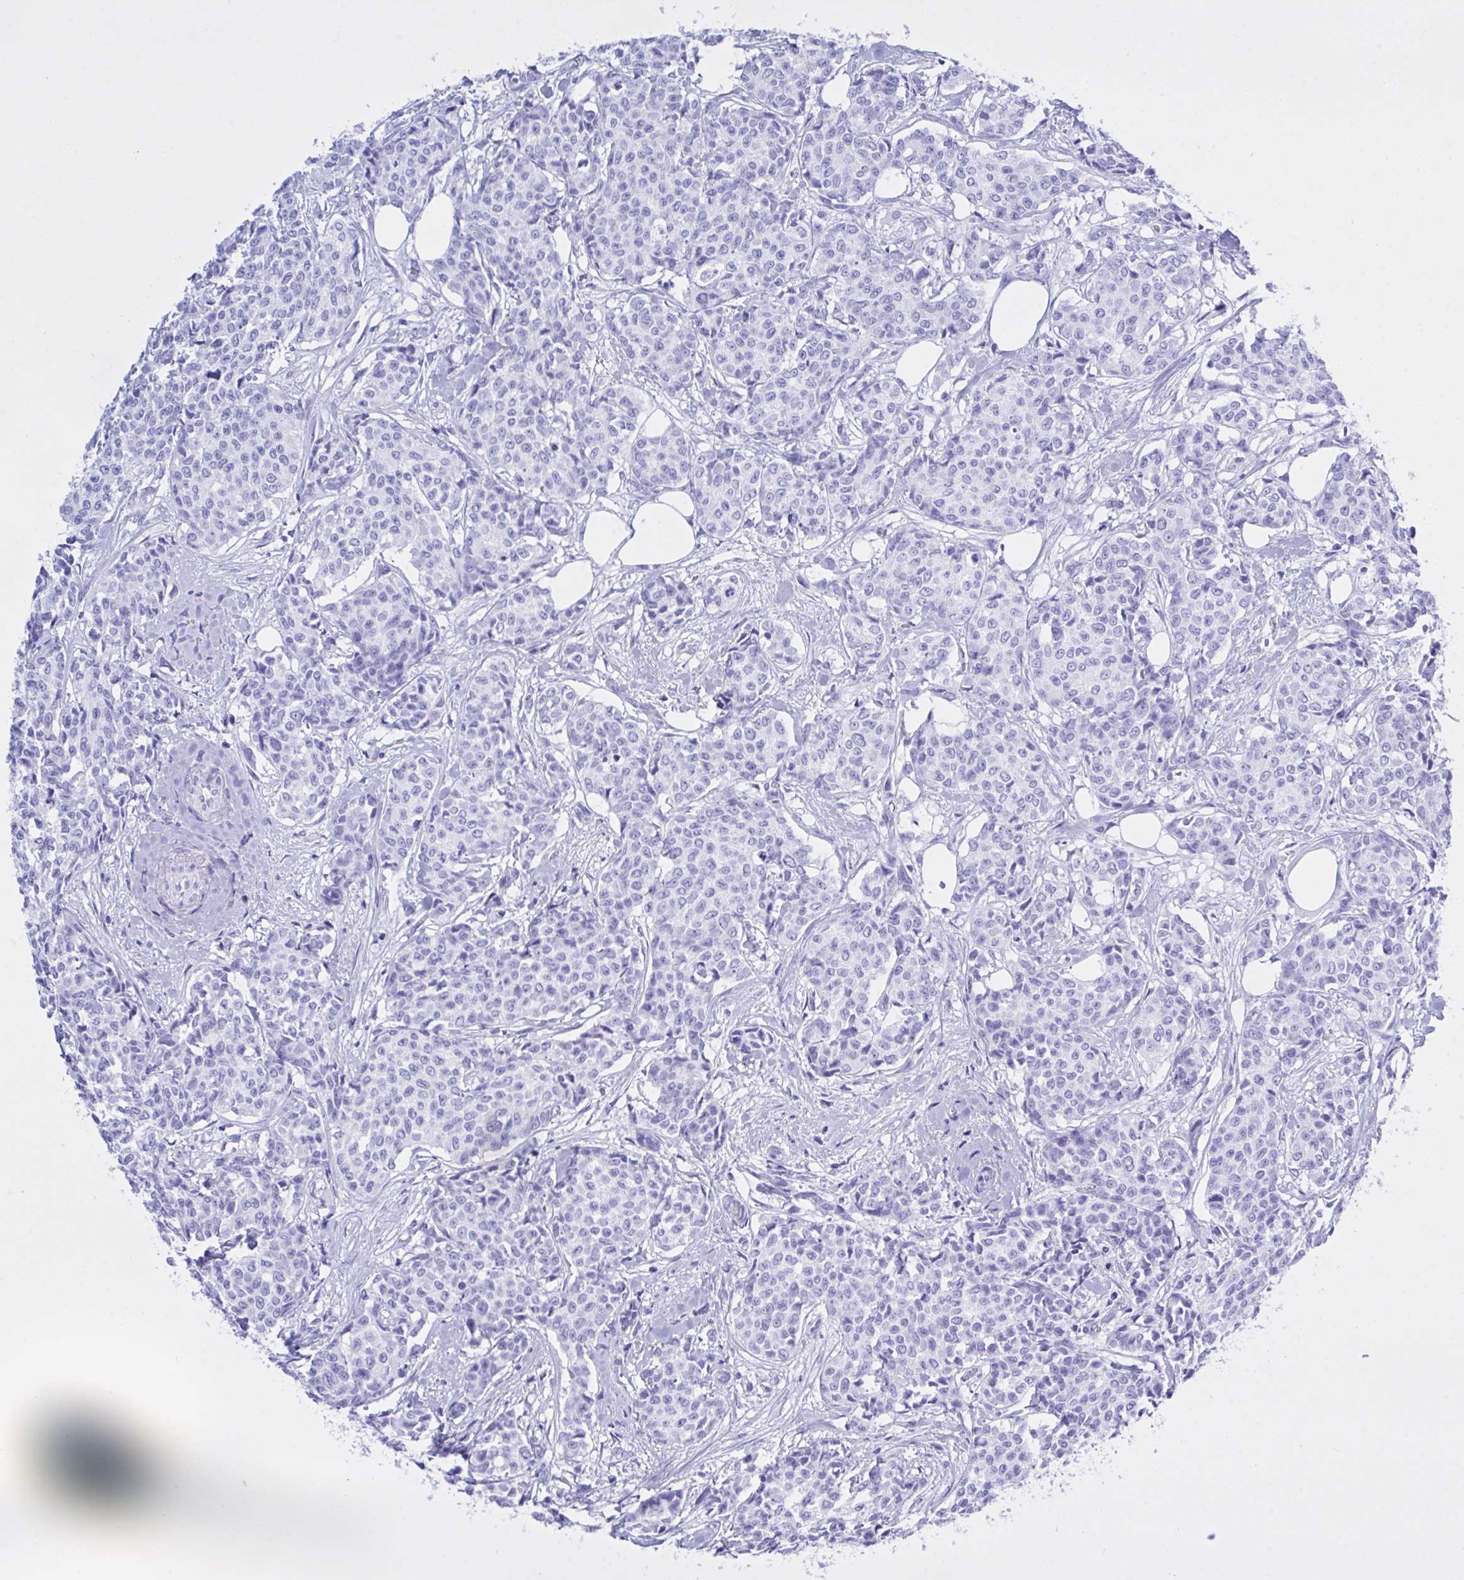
{"staining": {"intensity": "negative", "quantity": "none", "location": "none"}, "tissue": "breast cancer", "cell_type": "Tumor cells", "image_type": "cancer", "snomed": [{"axis": "morphology", "description": "Duct carcinoma"}, {"axis": "topography", "description": "Breast"}], "caption": "An immunohistochemistry (IHC) micrograph of breast infiltrating ductal carcinoma is shown. There is no staining in tumor cells of breast infiltrating ductal carcinoma.", "gene": "BEX5", "patient": {"sex": "female", "age": 91}}